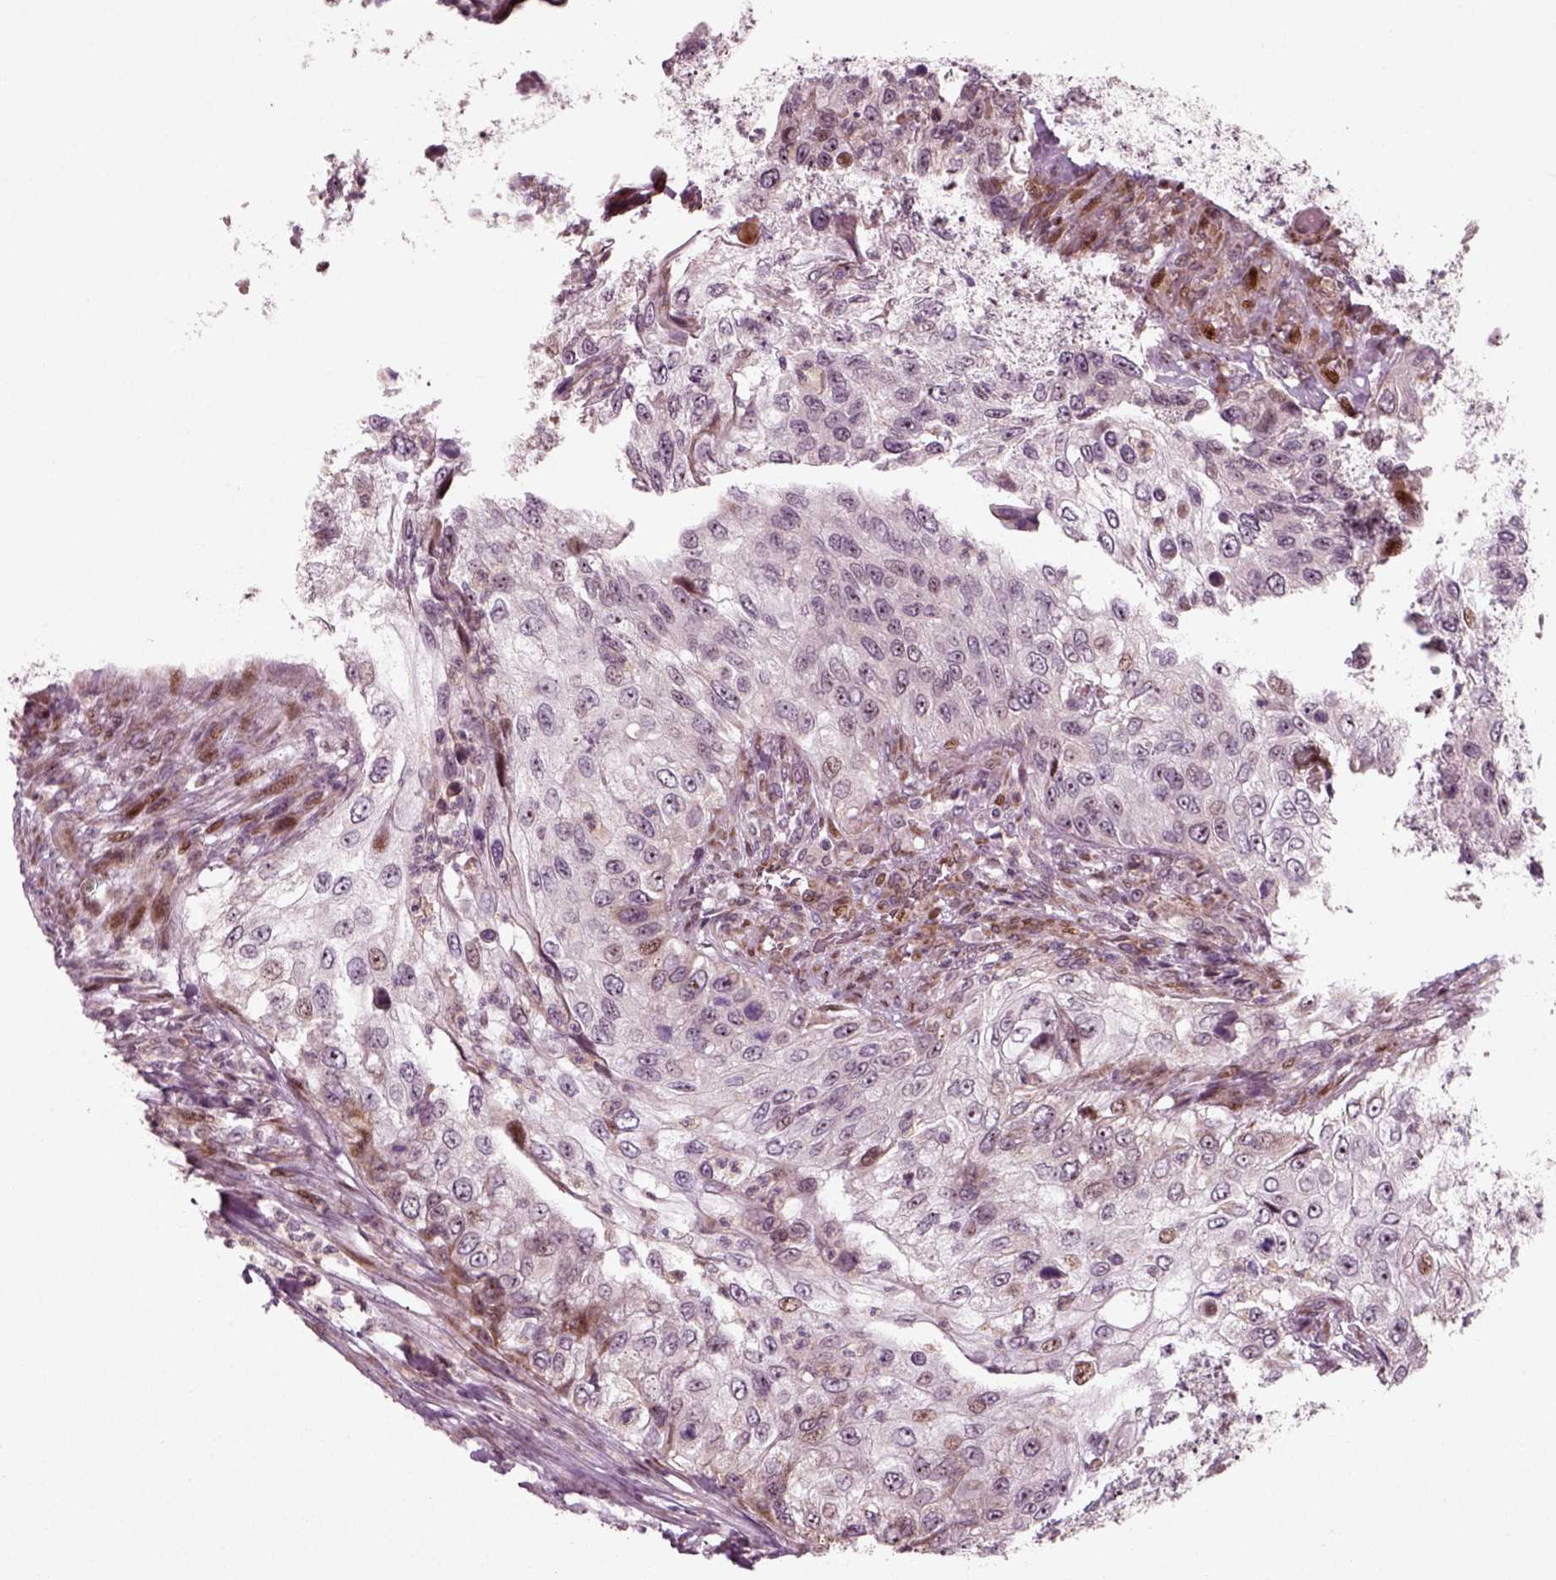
{"staining": {"intensity": "weak", "quantity": "<25%", "location": "nuclear"}, "tissue": "urothelial cancer", "cell_type": "Tumor cells", "image_type": "cancer", "snomed": [{"axis": "morphology", "description": "Urothelial carcinoma, High grade"}, {"axis": "topography", "description": "Urinary bladder"}], "caption": "This micrograph is of urothelial cancer stained with immunohistochemistry (IHC) to label a protein in brown with the nuclei are counter-stained blue. There is no positivity in tumor cells.", "gene": "CDC14A", "patient": {"sex": "female", "age": 60}}